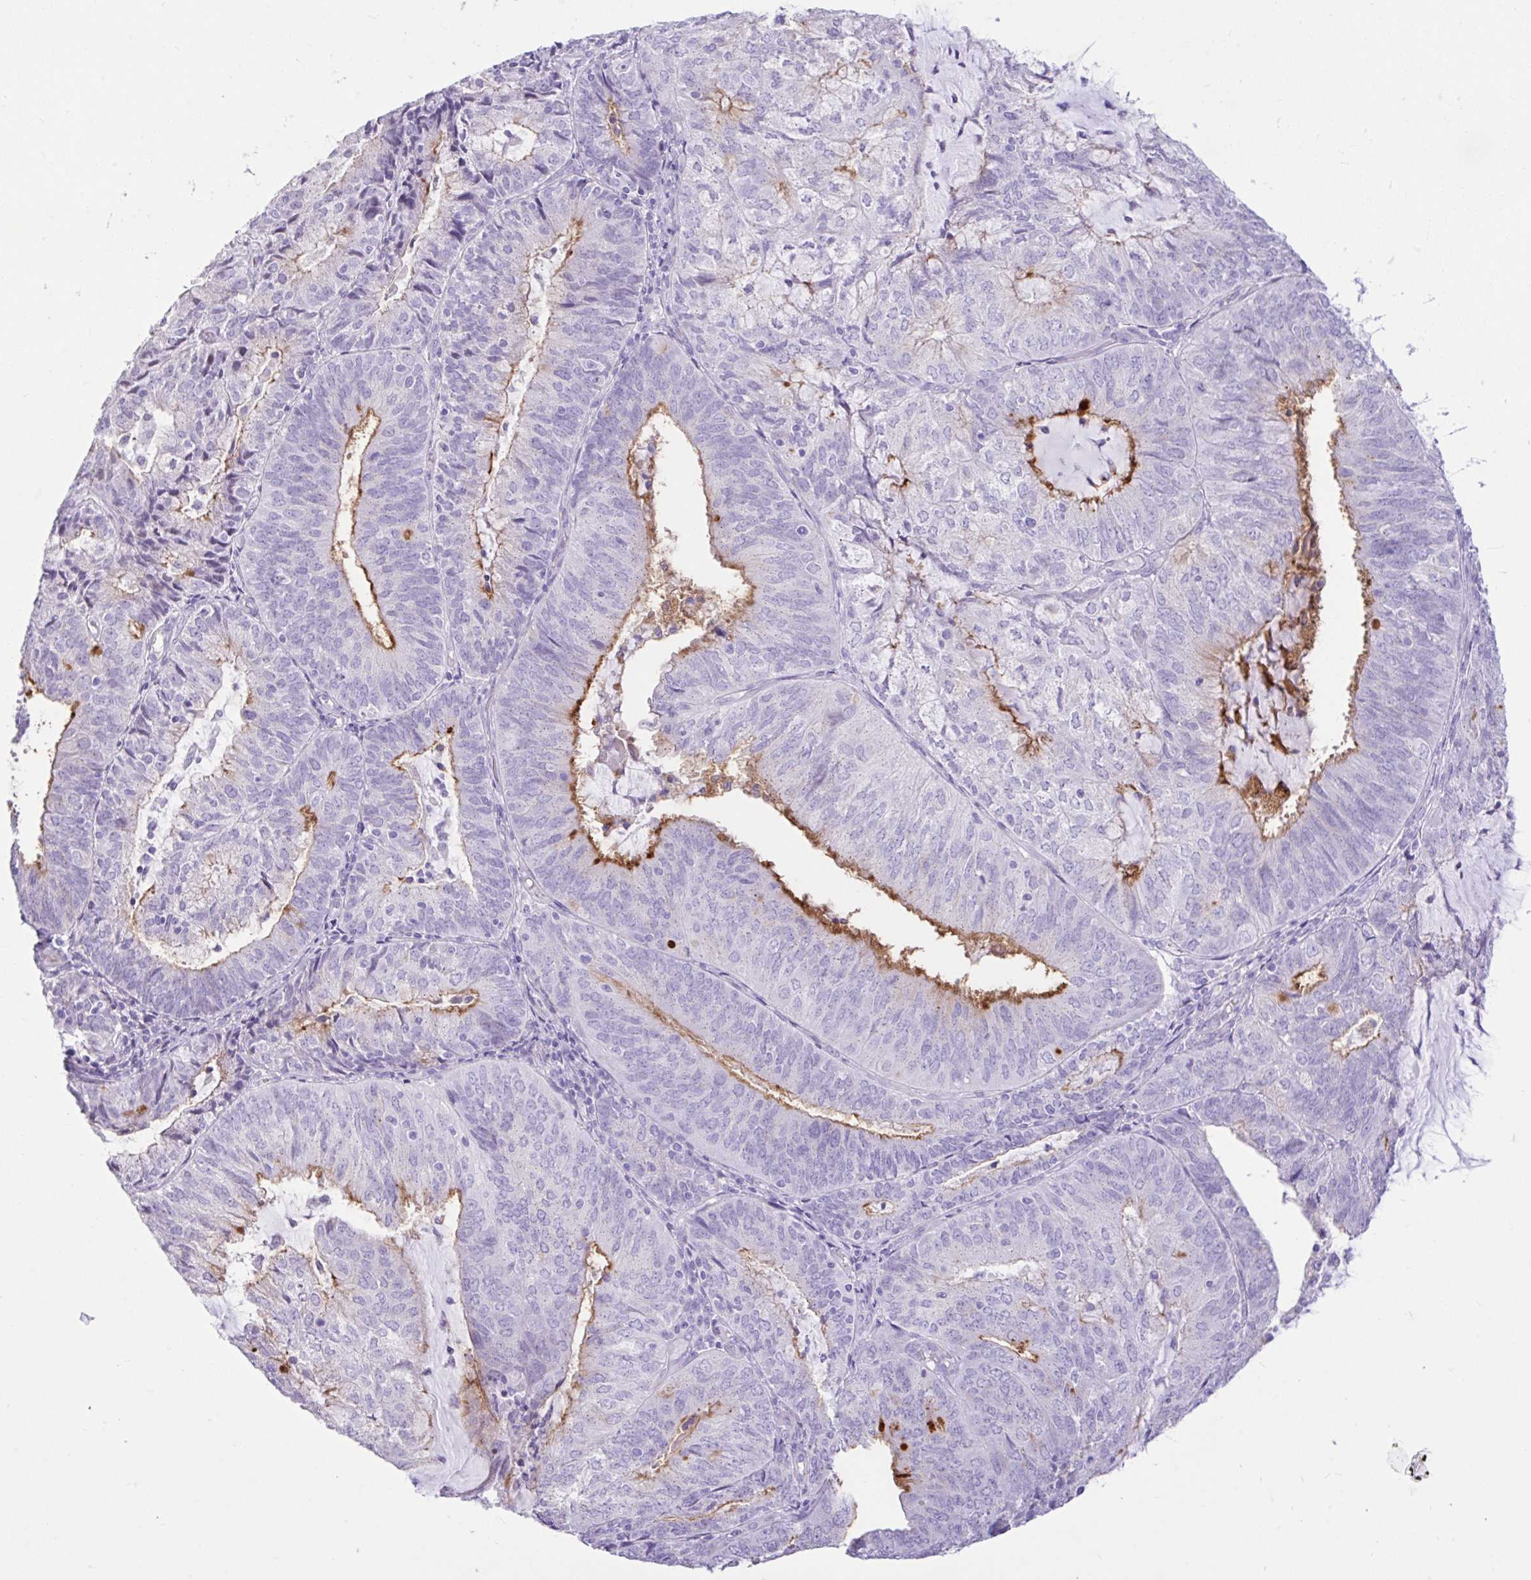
{"staining": {"intensity": "moderate", "quantity": "<25%", "location": "cytoplasmic/membranous"}, "tissue": "endometrial cancer", "cell_type": "Tumor cells", "image_type": "cancer", "snomed": [{"axis": "morphology", "description": "Adenocarcinoma, NOS"}, {"axis": "topography", "description": "Endometrium"}], "caption": "Human endometrial cancer (adenocarcinoma) stained for a protein (brown) demonstrates moderate cytoplasmic/membranous positive positivity in approximately <25% of tumor cells.", "gene": "REEP1", "patient": {"sex": "female", "age": 81}}